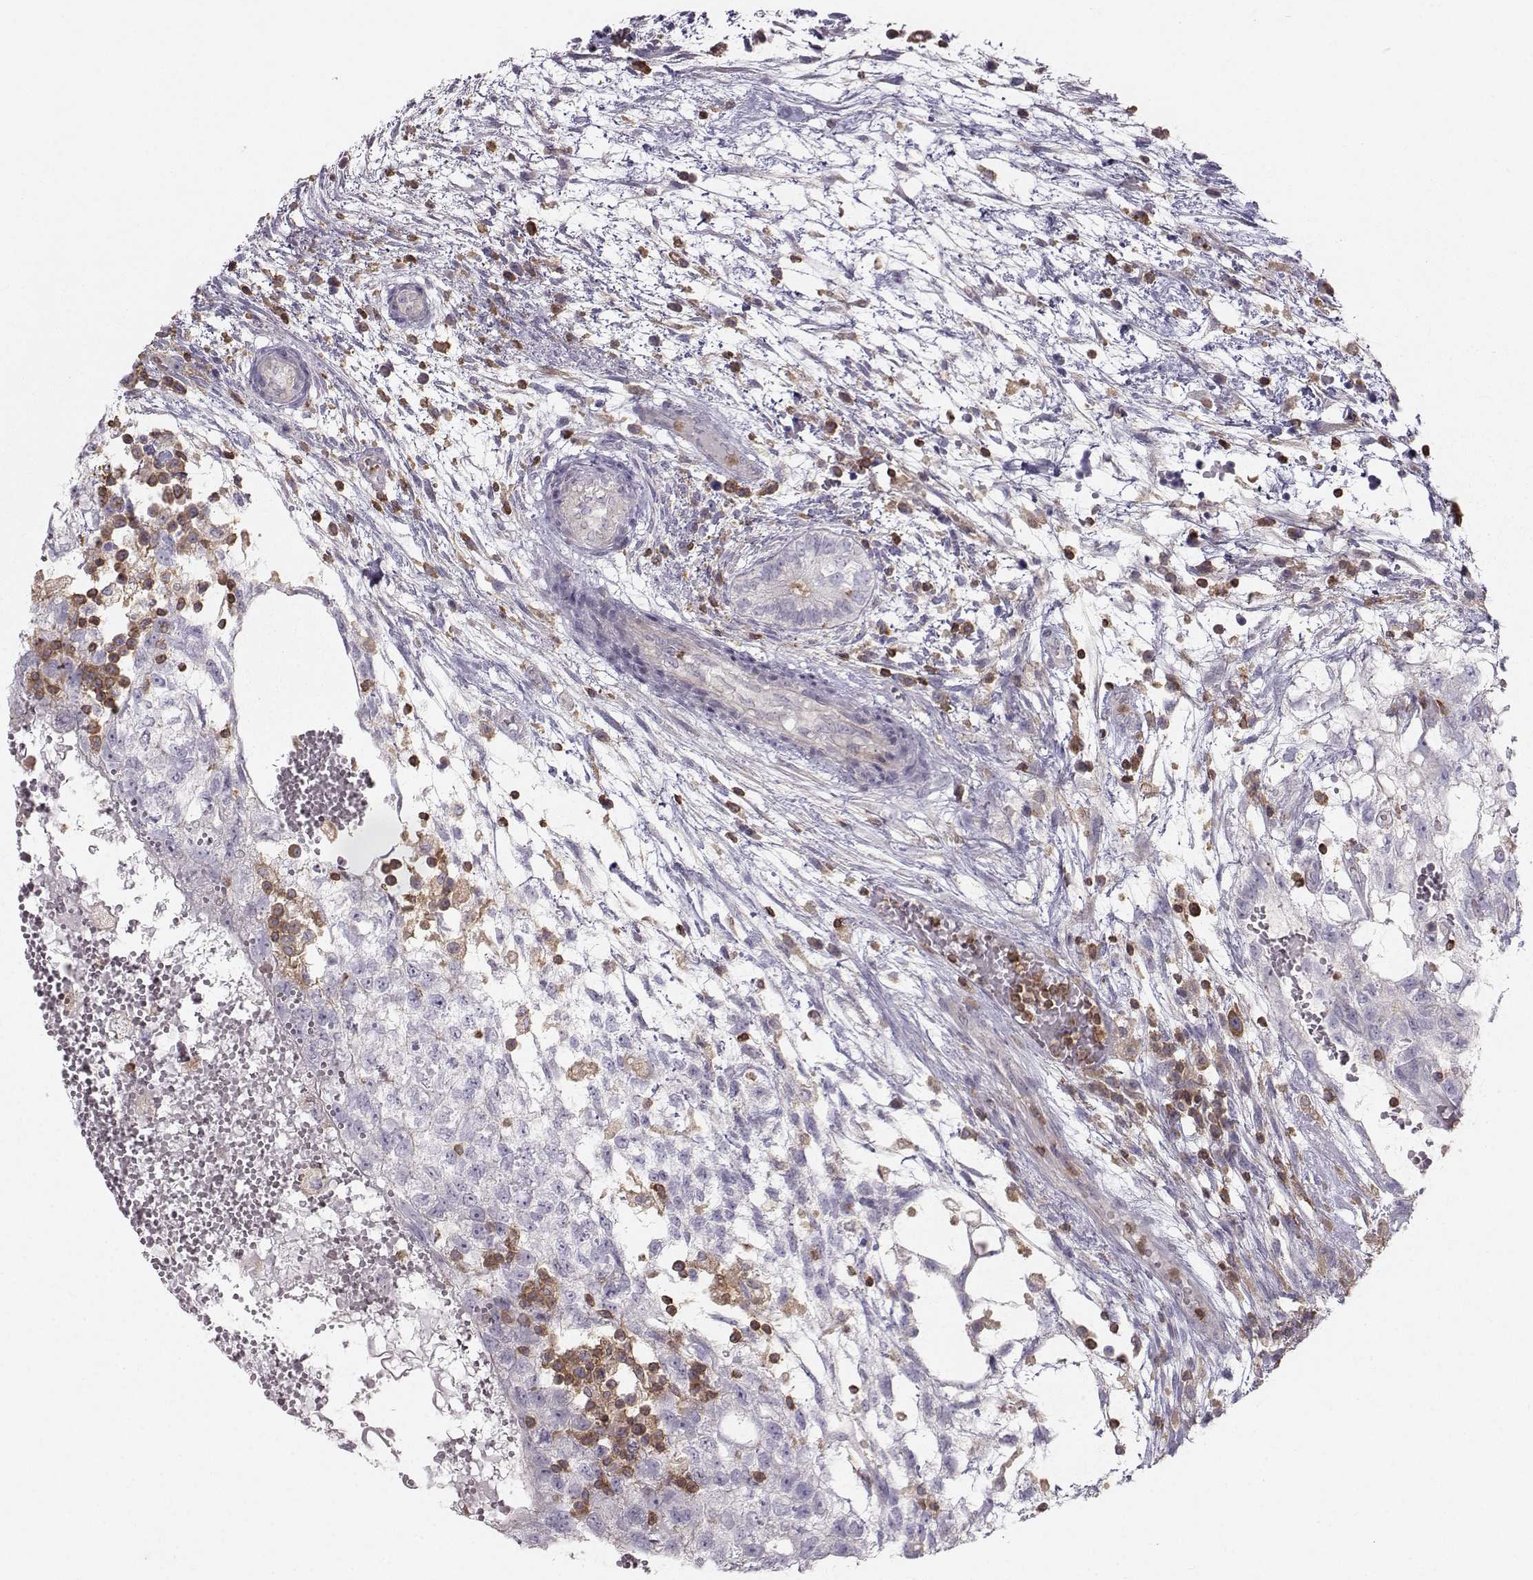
{"staining": {"intensity": "negative", "quantity": "none", "location": "none"}, "tissue": "testis cancer", "cell_type": "Tumor cells", "image_type": "cancer", "snomed": [{"axis": "morphology", "description": "Normal tissue, NOS"}, {"axis": "morphology", "description": "Carcinoma, Embryonal, NOS"}, {"axis": "topography", "description": "Testis"}, {"axis": "topography", "description": "Epididymis"}], "caption": "This photomicrograph is of embryonal carcinoma (testis) stained with immunohistochemistry (IHC) to label a protein in brown with the nuclei are counter-stained blue. There is no expression in tumor cells.", "gene": "ZBTB32", "patient": {"sex": "male", "age": 32}}